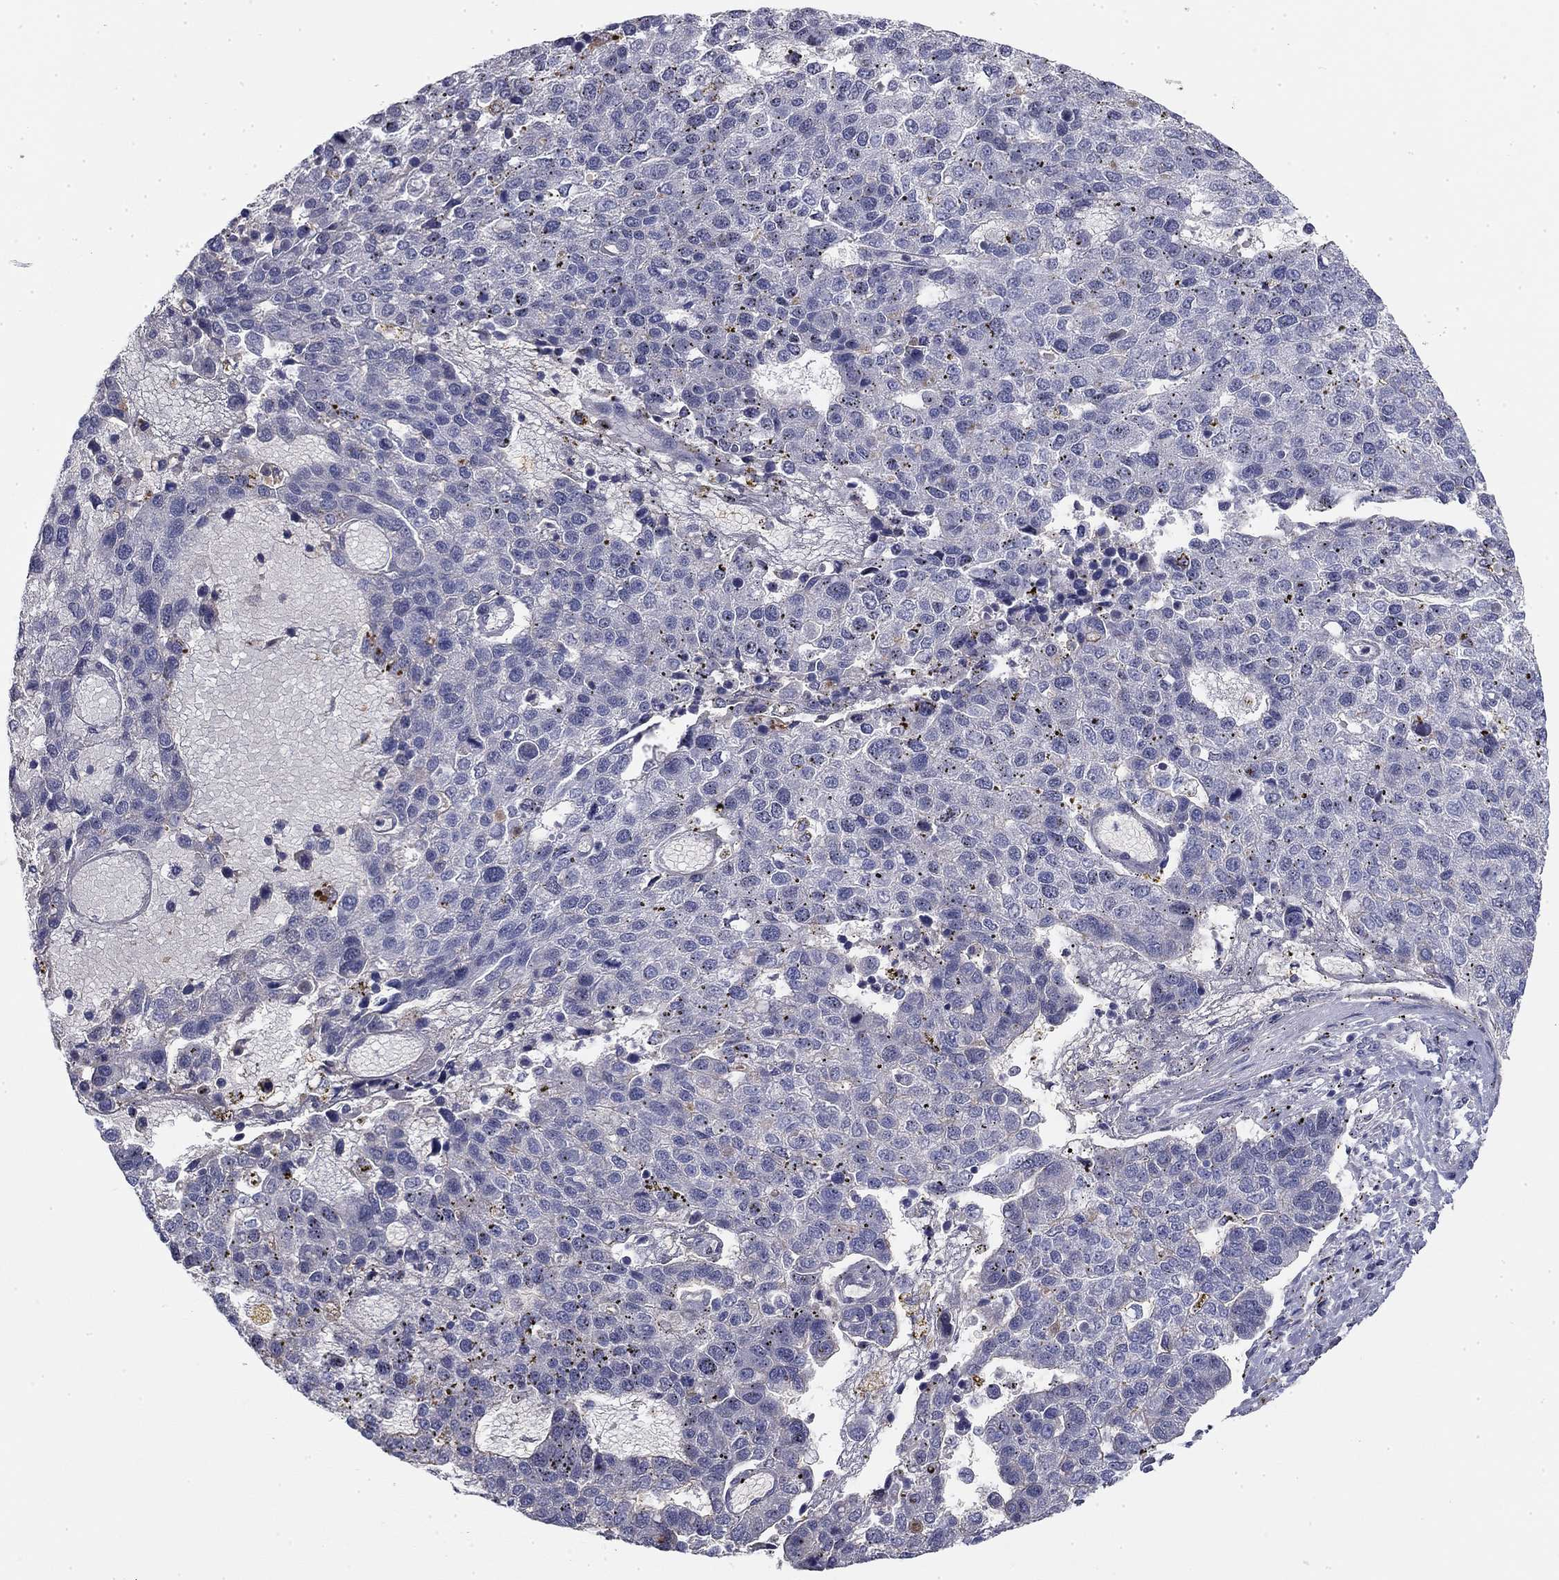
{"staining": {"intensity": "negative", "quantity": "none", "location": "none"}, "tissue": "pancreatic cancer", "cell_type": "Tumor cells", "image_type": "cancer", "snomed": [{"axis": "morphology", "description": "Adenocarcinoma, NOS"}, {"axis": "topography", "description": "Pancreas"}], "caption": "Immunohistochemical staining of human pancreatic cancer (adenocarcinoma) displays no significant staining in tumor cells. (DAB immunohistochemistry (IHC) visualized using brightfield microscopy, high magnification).", "gene": "CPLX4", "patient": {"sex": "female", "age": 61}}